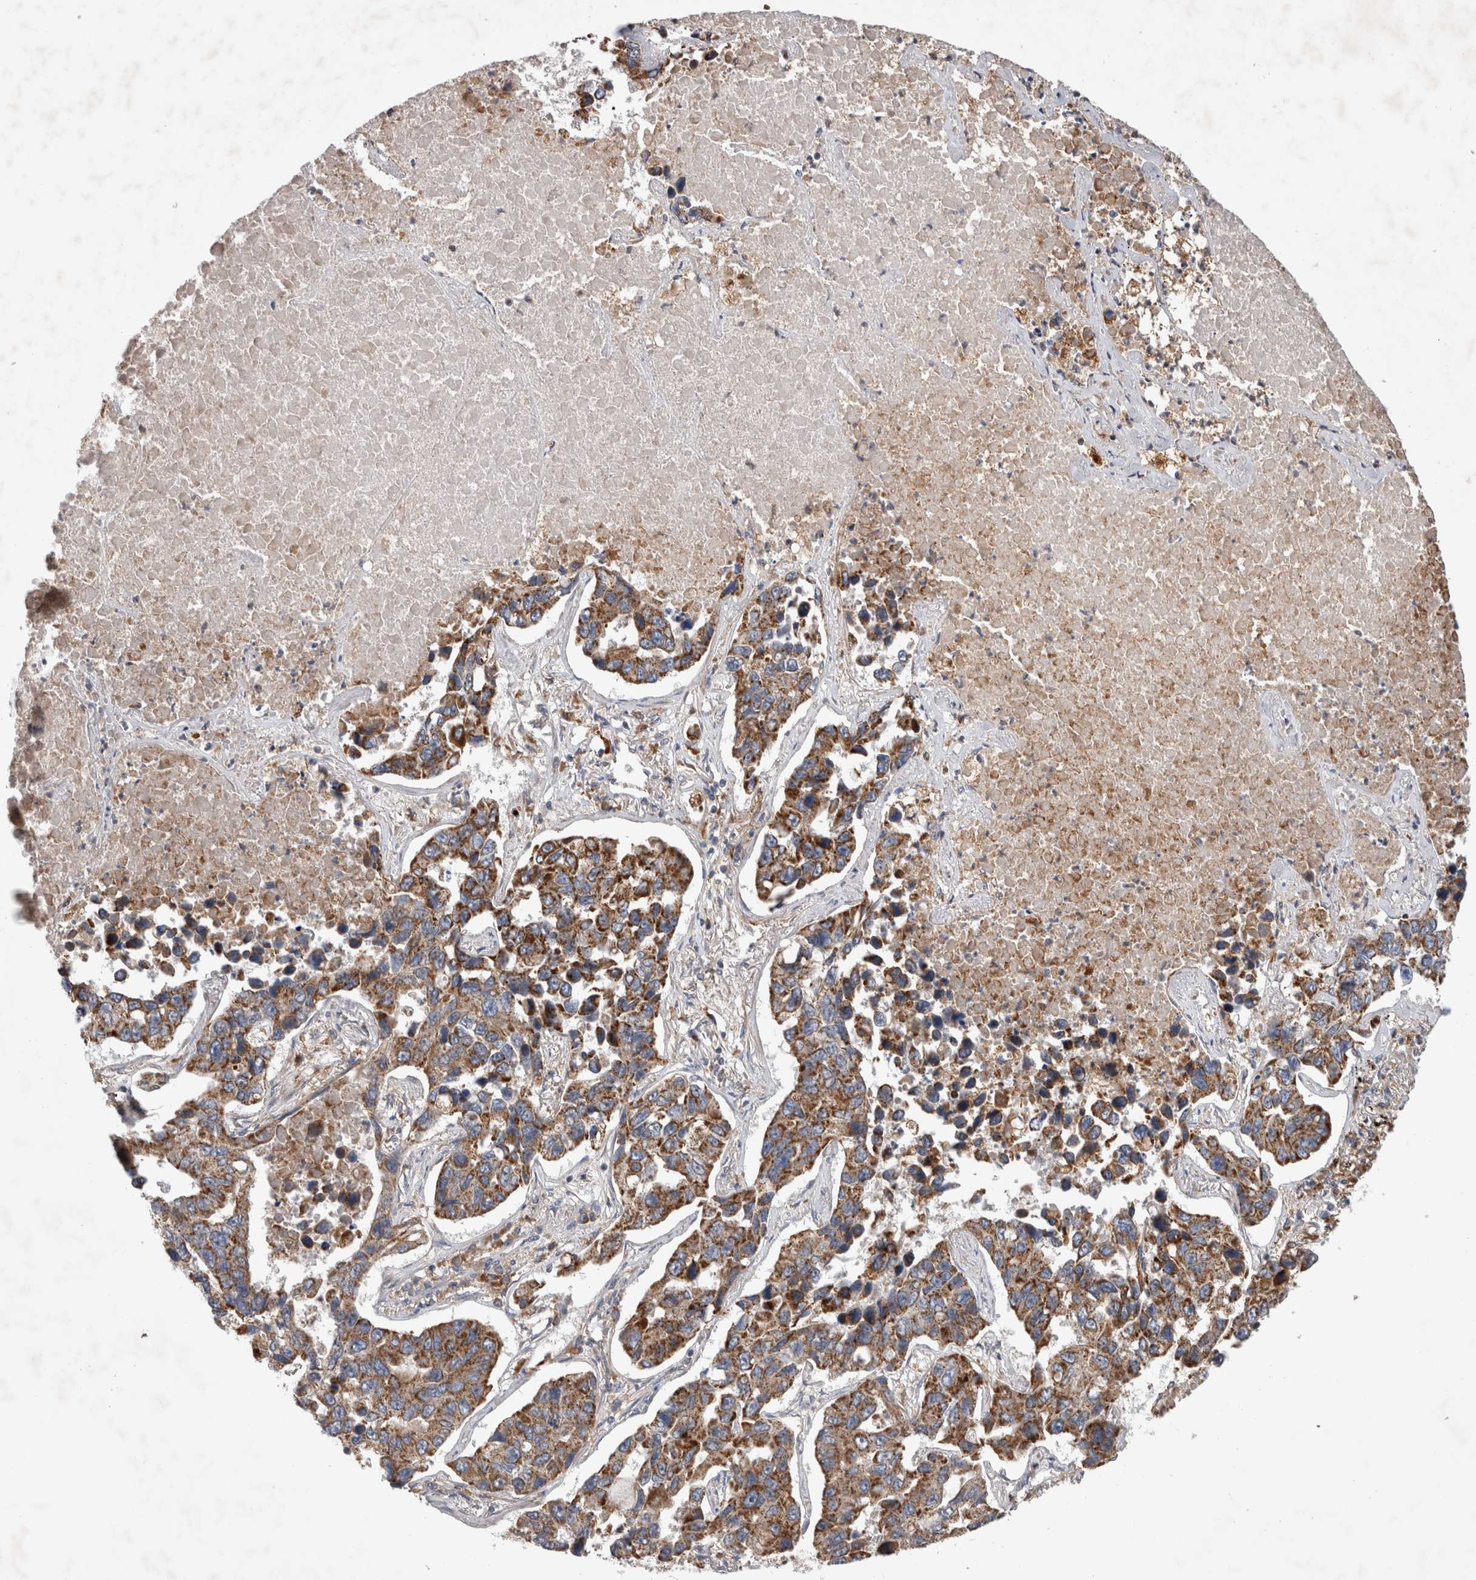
{"staining": {"intensity": "strong", "quantity": ">75%", "location": "cytoplasmic/membranous"}, "tissue": "lung cancer", "cell_type": "Tumor cells", "image_type": "cancer", "snomed": [{"axis": "morphology", "description": "Adenocarcinoma, NOS"}, {"axis": "topography", "description": "Lung"}], "caption": "Human lung adenocarcinoma stained with a brown dye displays strong cytoplasmic/membranous positive expression in approximately >75% of tumor cells.", "gene": "ADGRL3", "patient": {"sex": "male", "age": 64}}